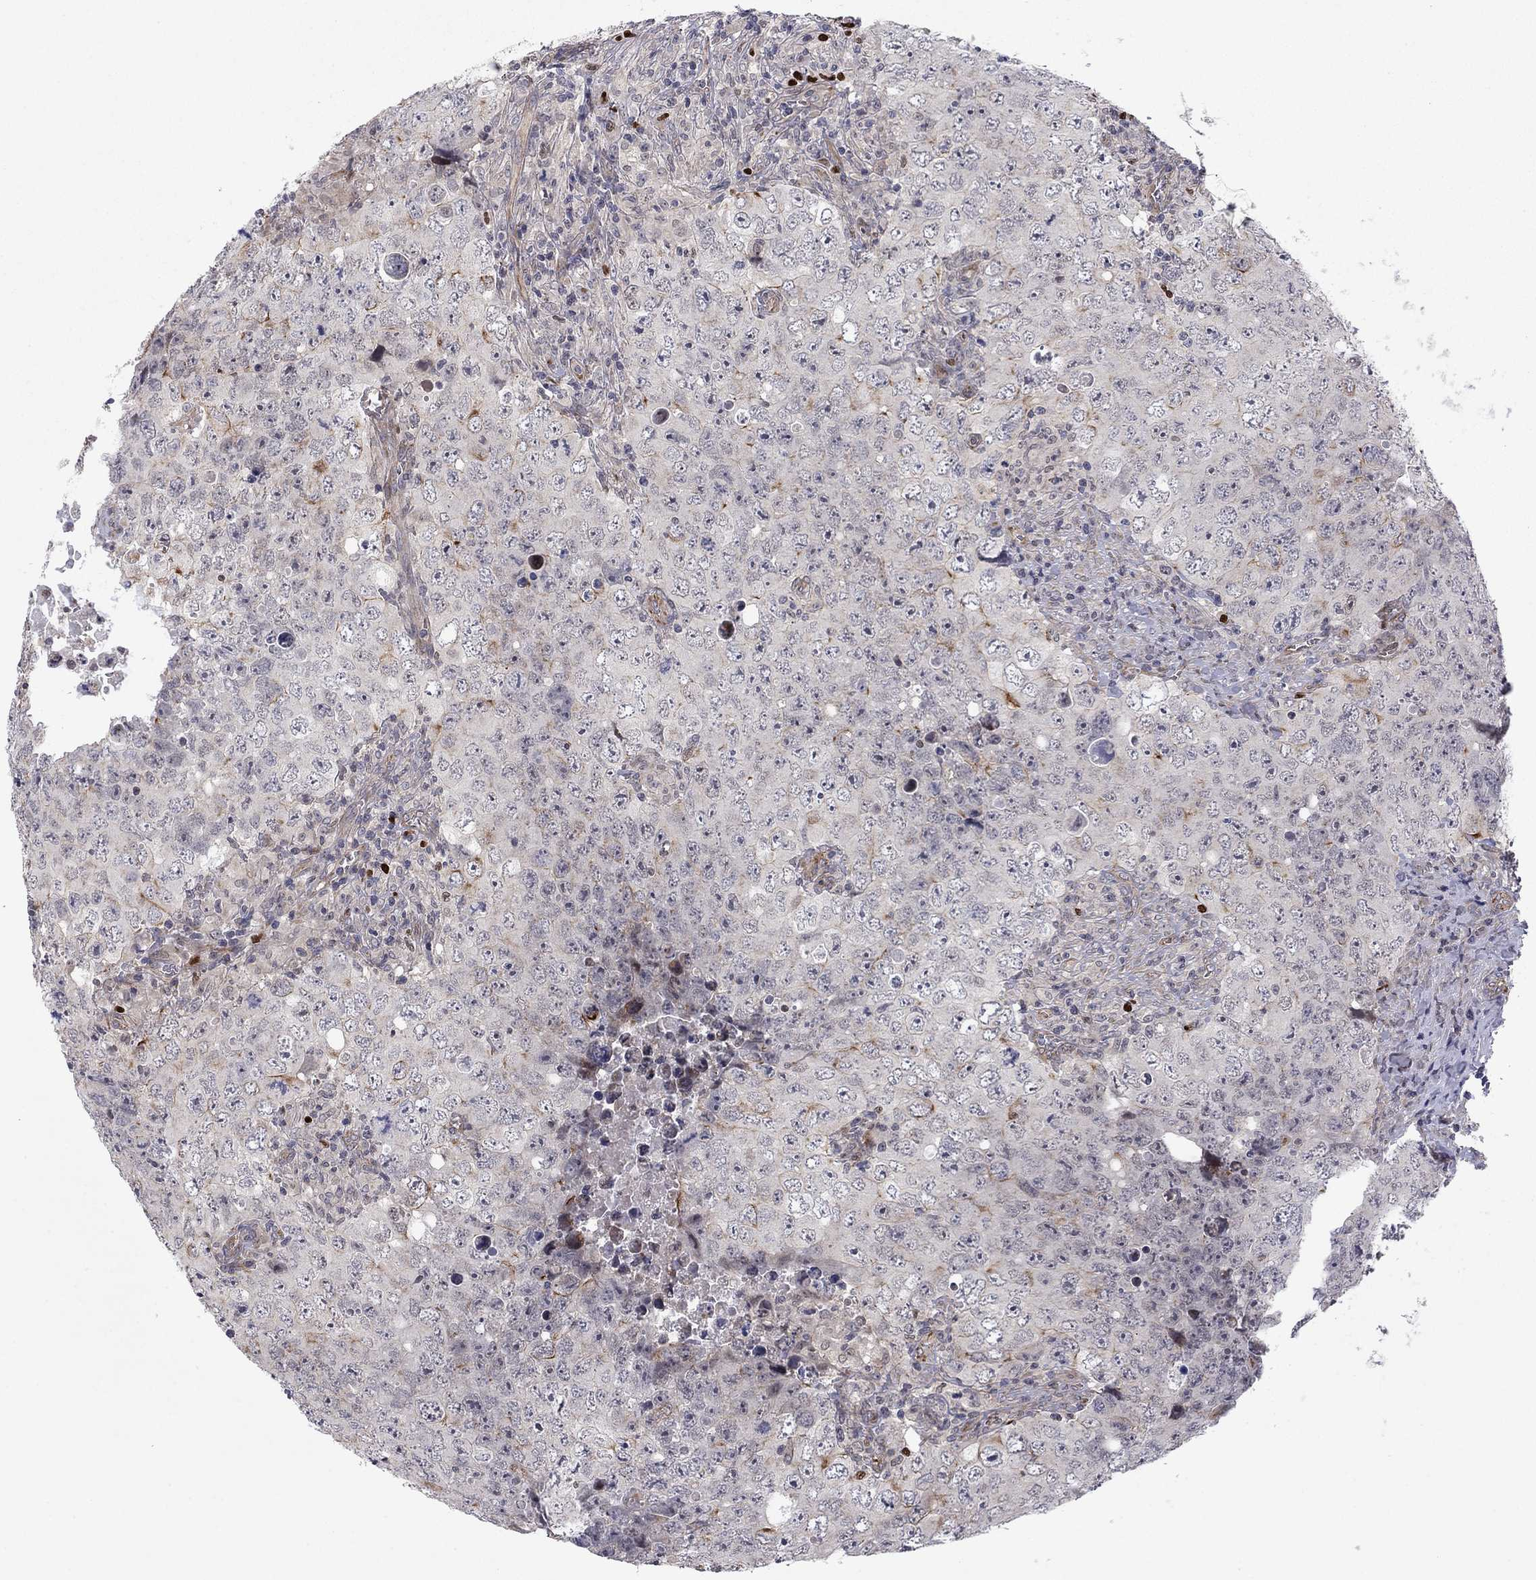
{"staining": {"intensity": "moderate", "quantity": "<25%", "location": "cytoplasmic/membranous"}, "tissue": "testis cancer", "cell_type": "Tumor cells", "image_type": "cancer", "snomed": [{"axis": "morphology", "description": "Seminoma, NOS"}, {"axis": "topography", "description": "Testis"}], "caption": "Human testis cancer stained with a protein marker reveals moderate staining in tumor cells.", "gene": "BCL11A", "patient": {"sex": "male", "age": 34}}